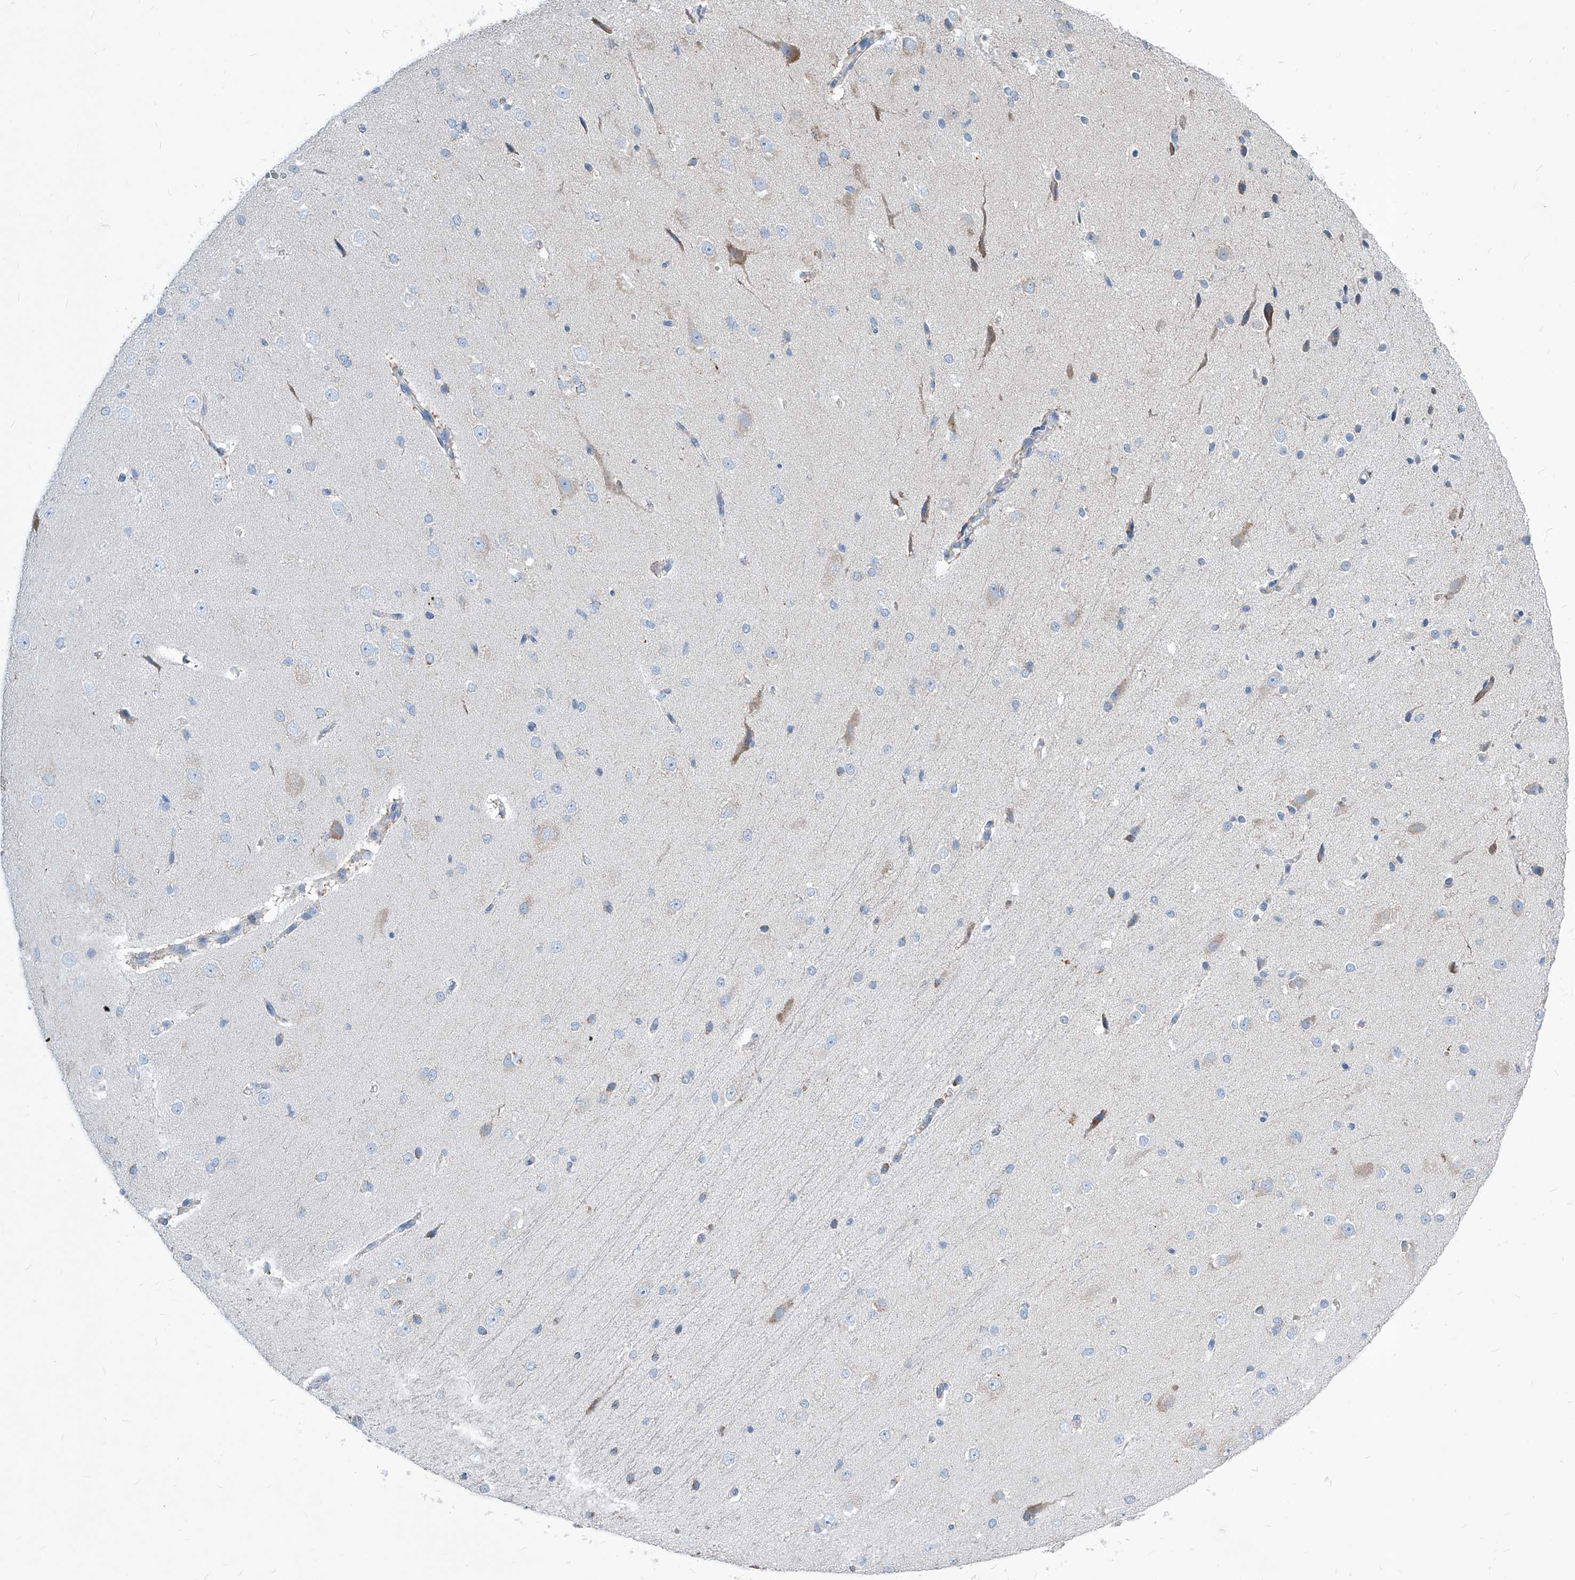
{"staining": {"intensity": "negative", "quantity": "none", "location": "none"}, "tissue": "cerebral cortex", "cell_type": "Endothelial cells", "image_type": "normal", "snomed": [{"axis": "morphology", "description": "Normal tissue, NOS"}, {"axis": "morphology", "description": "Developmental malformation"}, {"axis": "topography", "description": "Cerebral cortex"}], "caption": "This is an immunohistochemistry (IHC) photomicrograph of benign human cerebral cortex. There is no positivity in endothelial cells.", "gene": "AGPS", "patient": {"sex": "female", "age": 30}}